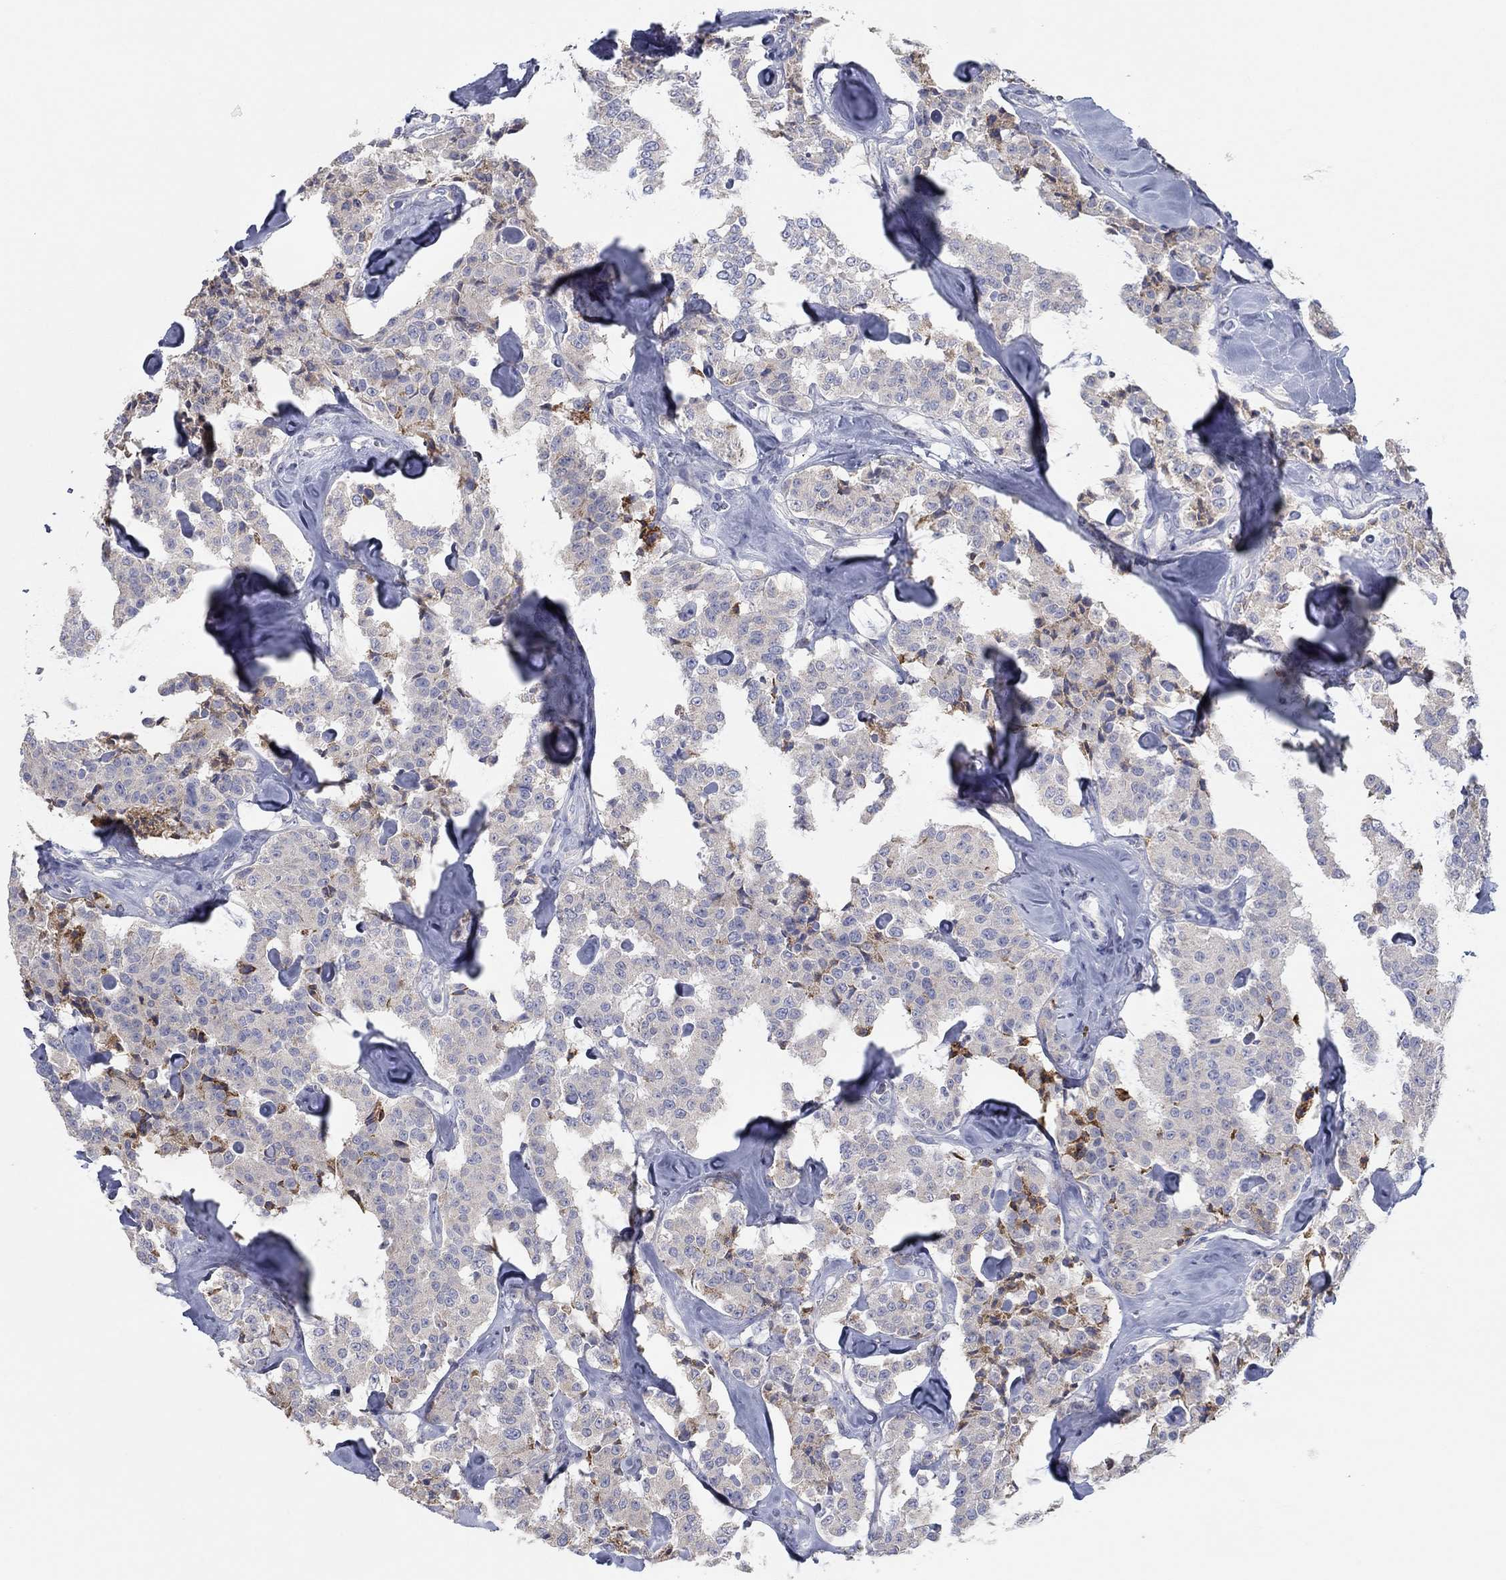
{"staining": {"intensity": "negative", "quantity": "none", "location": "none"}, "tissue": "carcinoid", "cell_type": "Tumor cells", "image_type": "cancer", "snomed": [{"axis": "morphology", "description": "Carcinoid, malignant, NOS"}, {"axis": "topography", "description": "Pancreas"}], "caption": "Malignant carcinoid was stained to show a protein in brown. There is no significant staining in tumor cells.", "gene": "APOC3", "patient": {"sex": "male", "age": 41}}